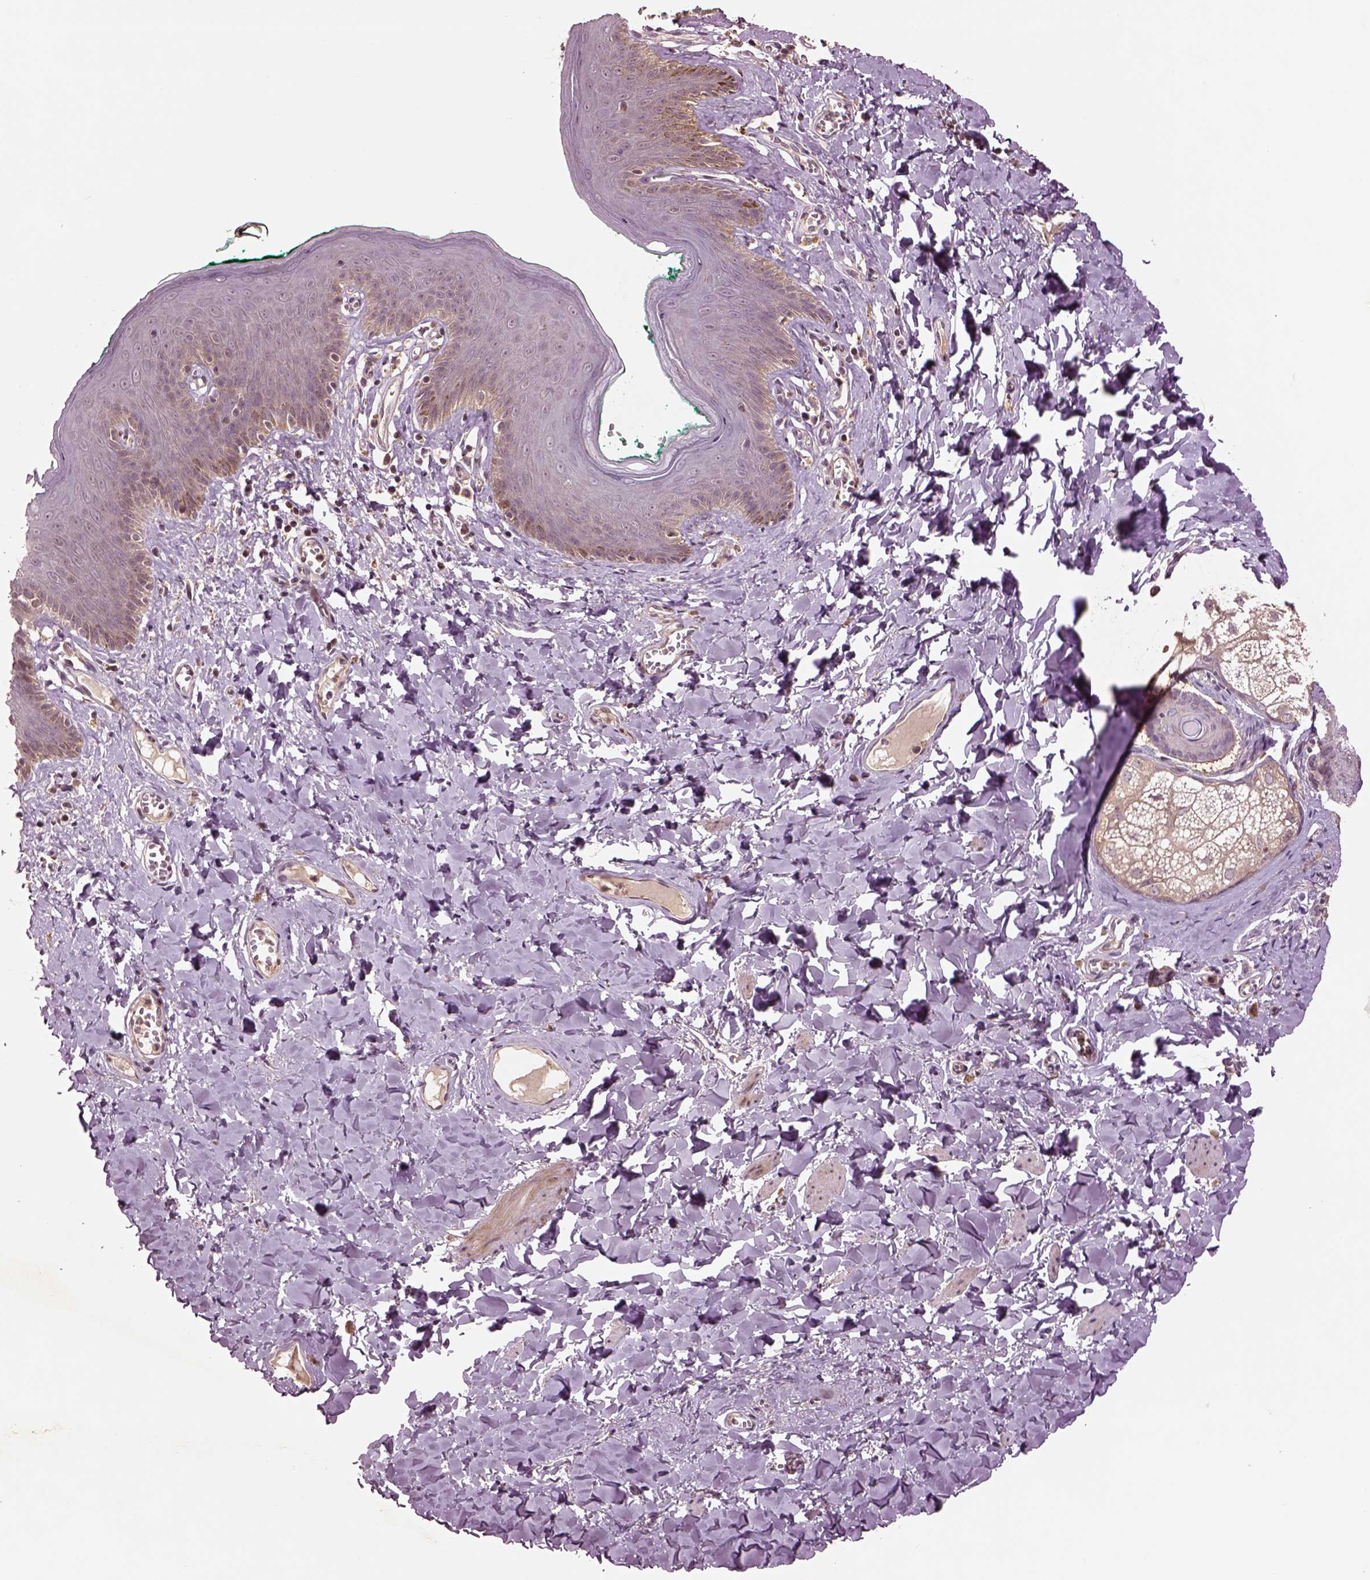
{"staining": {"intensity": "weak", "quantity": "<25%", "location": "cytoplasmic/membranous"}, "tissue": "skin", "cell_type": "Epidermal cells", "image_type": "normal", "snomed": [{"axis": "morphology", "description": "Normal tissue, NOS"}, {"axis": "topography", "description": "Vulva"}, {"axis": "topography", "description": "Peripheral nerve tissue"}], "caption": "DAB immunohistochemical staining of normal skin shows no significant positivity in epidermal cells. (Brightfield microscopy of DAB immunohistochemistry at high magnification).", "gene": "MTHFS", "patient": {"sex": "female", "age": 66}}